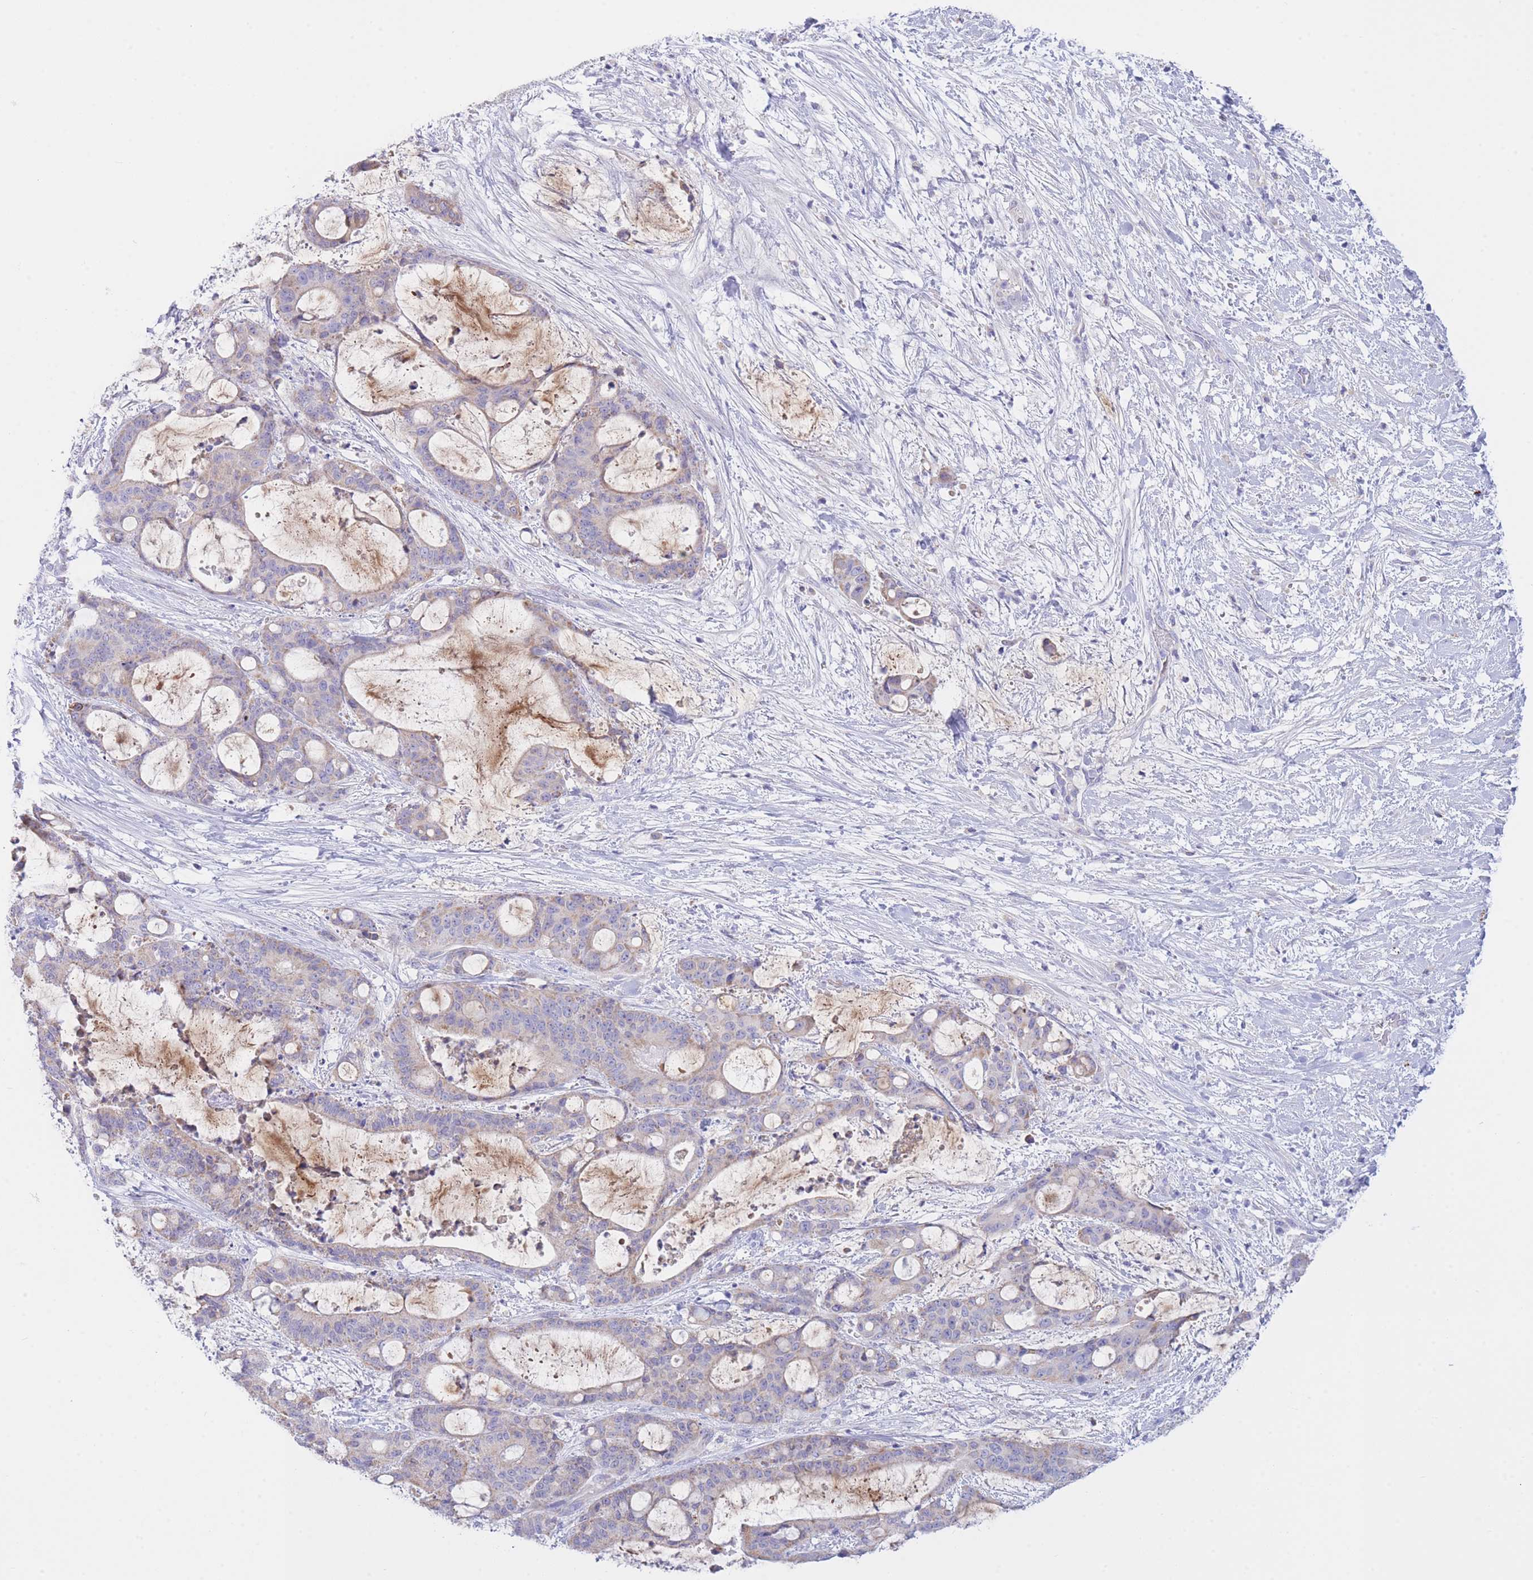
{"staining": {"intensity": "weak", "quantity": "25%-75%", "location": "cytoplasmic/membranous"}, "tissue": "liver cancer", "cell_type": "Tumor cells", "image_type": "cancer", "snomed": [{"axis": "morphology", "description": "Normal tissue, NOS"}, {"axis": "morphology", "description": "Cholangiocarcinoma"}, {"axis": "topography", "description": "Liver"}, {"axis": "topography", "description": "Peripheral nerve tissue"}], "caption": "A brown stain shows weak cytoplasmic/membranous expression of a protein in liver cancer (cholangiocarcinoma) tumor cells. The staining is performed using DAB (3,3'-diaminobenzidine) brown chromogen to label protein expression. The nuclei are counter-stained blue using hematoxylin.", "gene": "NANP", "patient": {"sex": "female", "age": 73}}